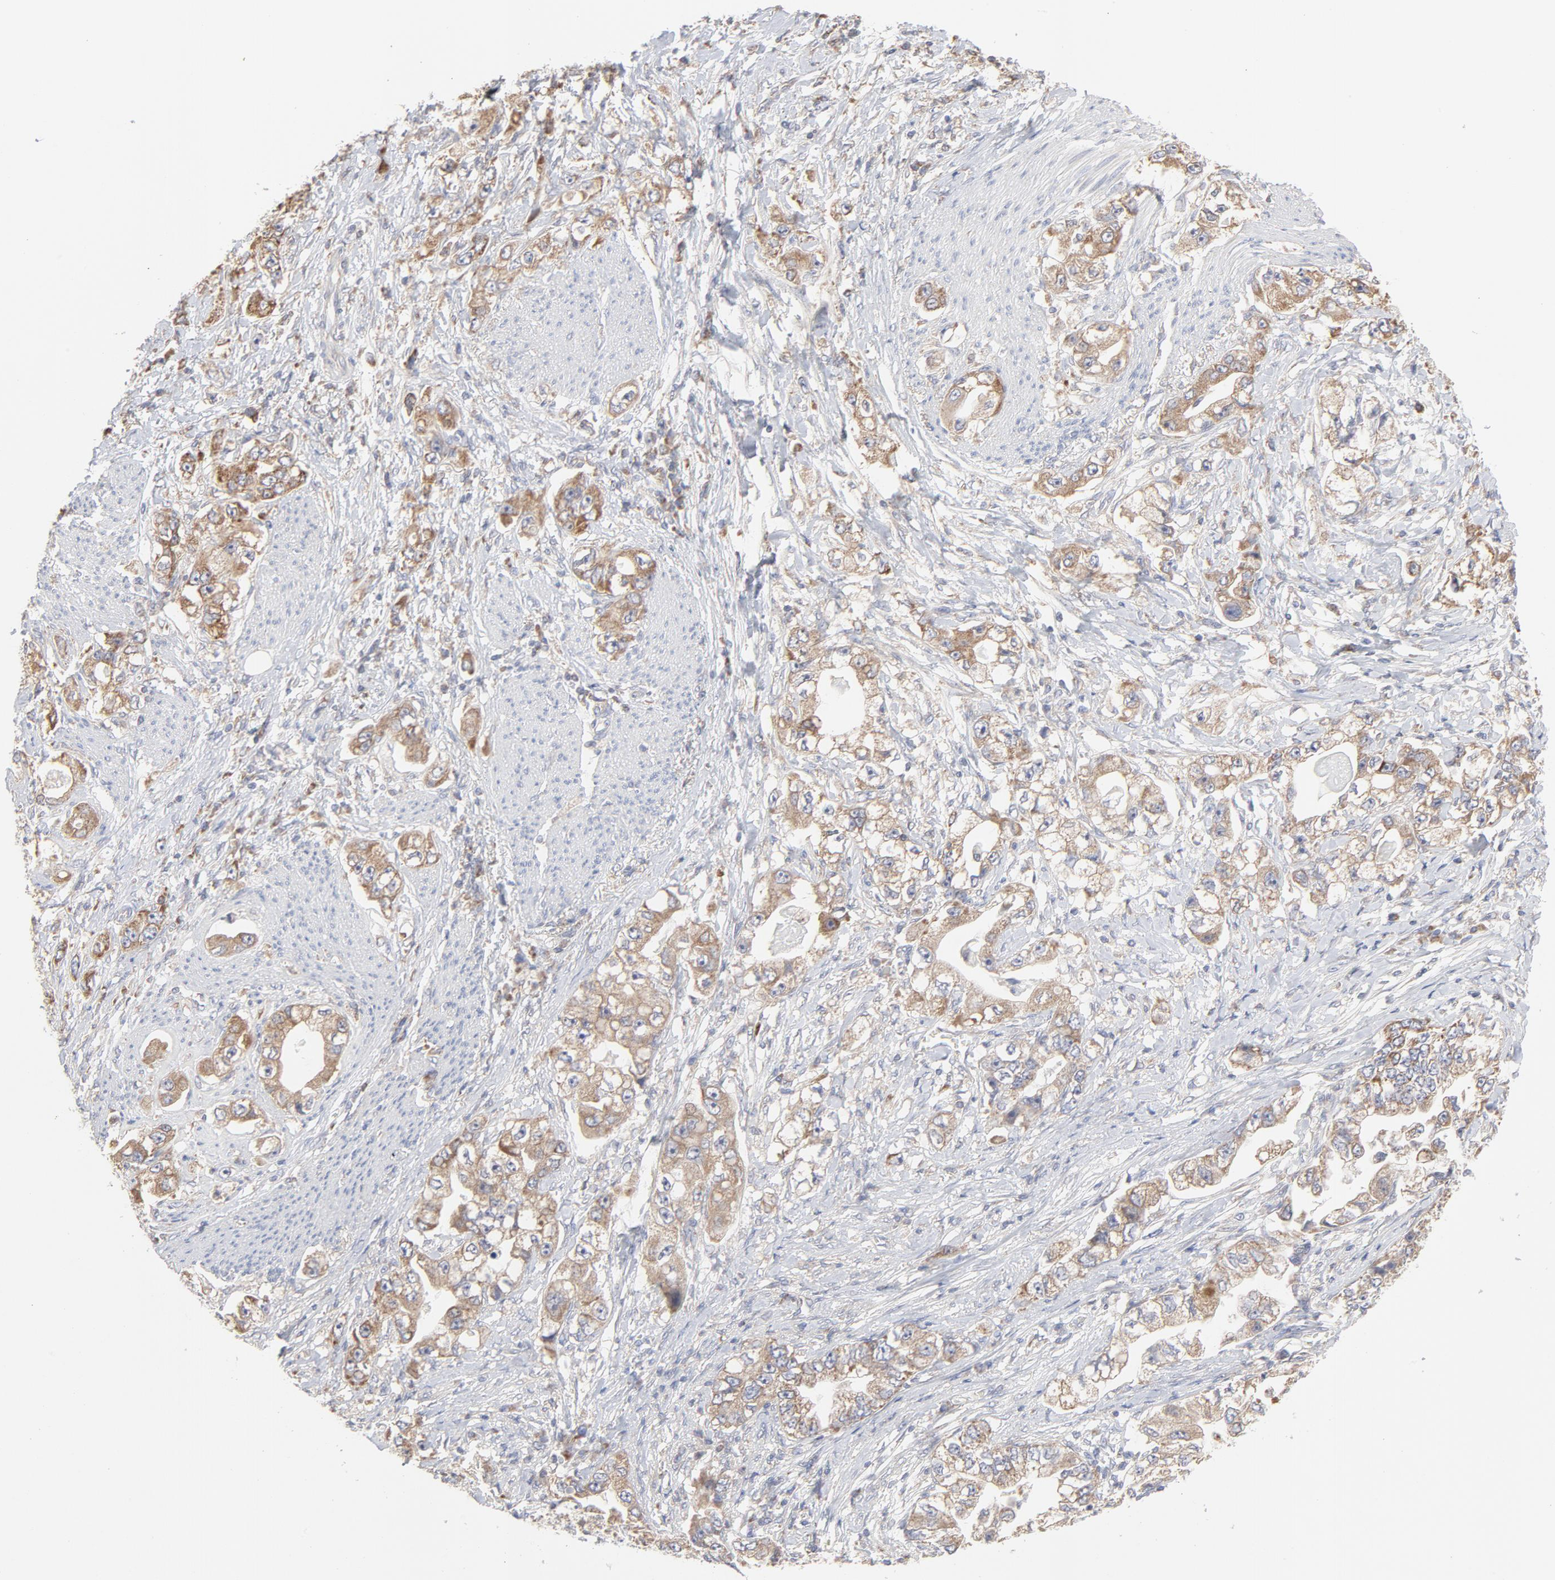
{"staining": {"intensity": "moderate", "quantity": ">75%", "location": "cytoplasmic/membranous"}, "tissue": "stomach cancer", "cell_type": "Tumor cells", "image_type": "cancer", "snomed": [{"axis": "morphology", "description": "Adenocarcinoma, NOS"}, {"axis": "topography", "description": "Stomach, lower"}], "caption": "DAB (3,3'-diaminobenzidine) immunohistochemical staining of stomach cancer (adenocarcinoma) reveals moderate cytoplasmic/membranous protein expression in approximately >75% of tumor cells.", "gene": "PPFIBP2", "patient": {"sex": "female", "age": 93}}